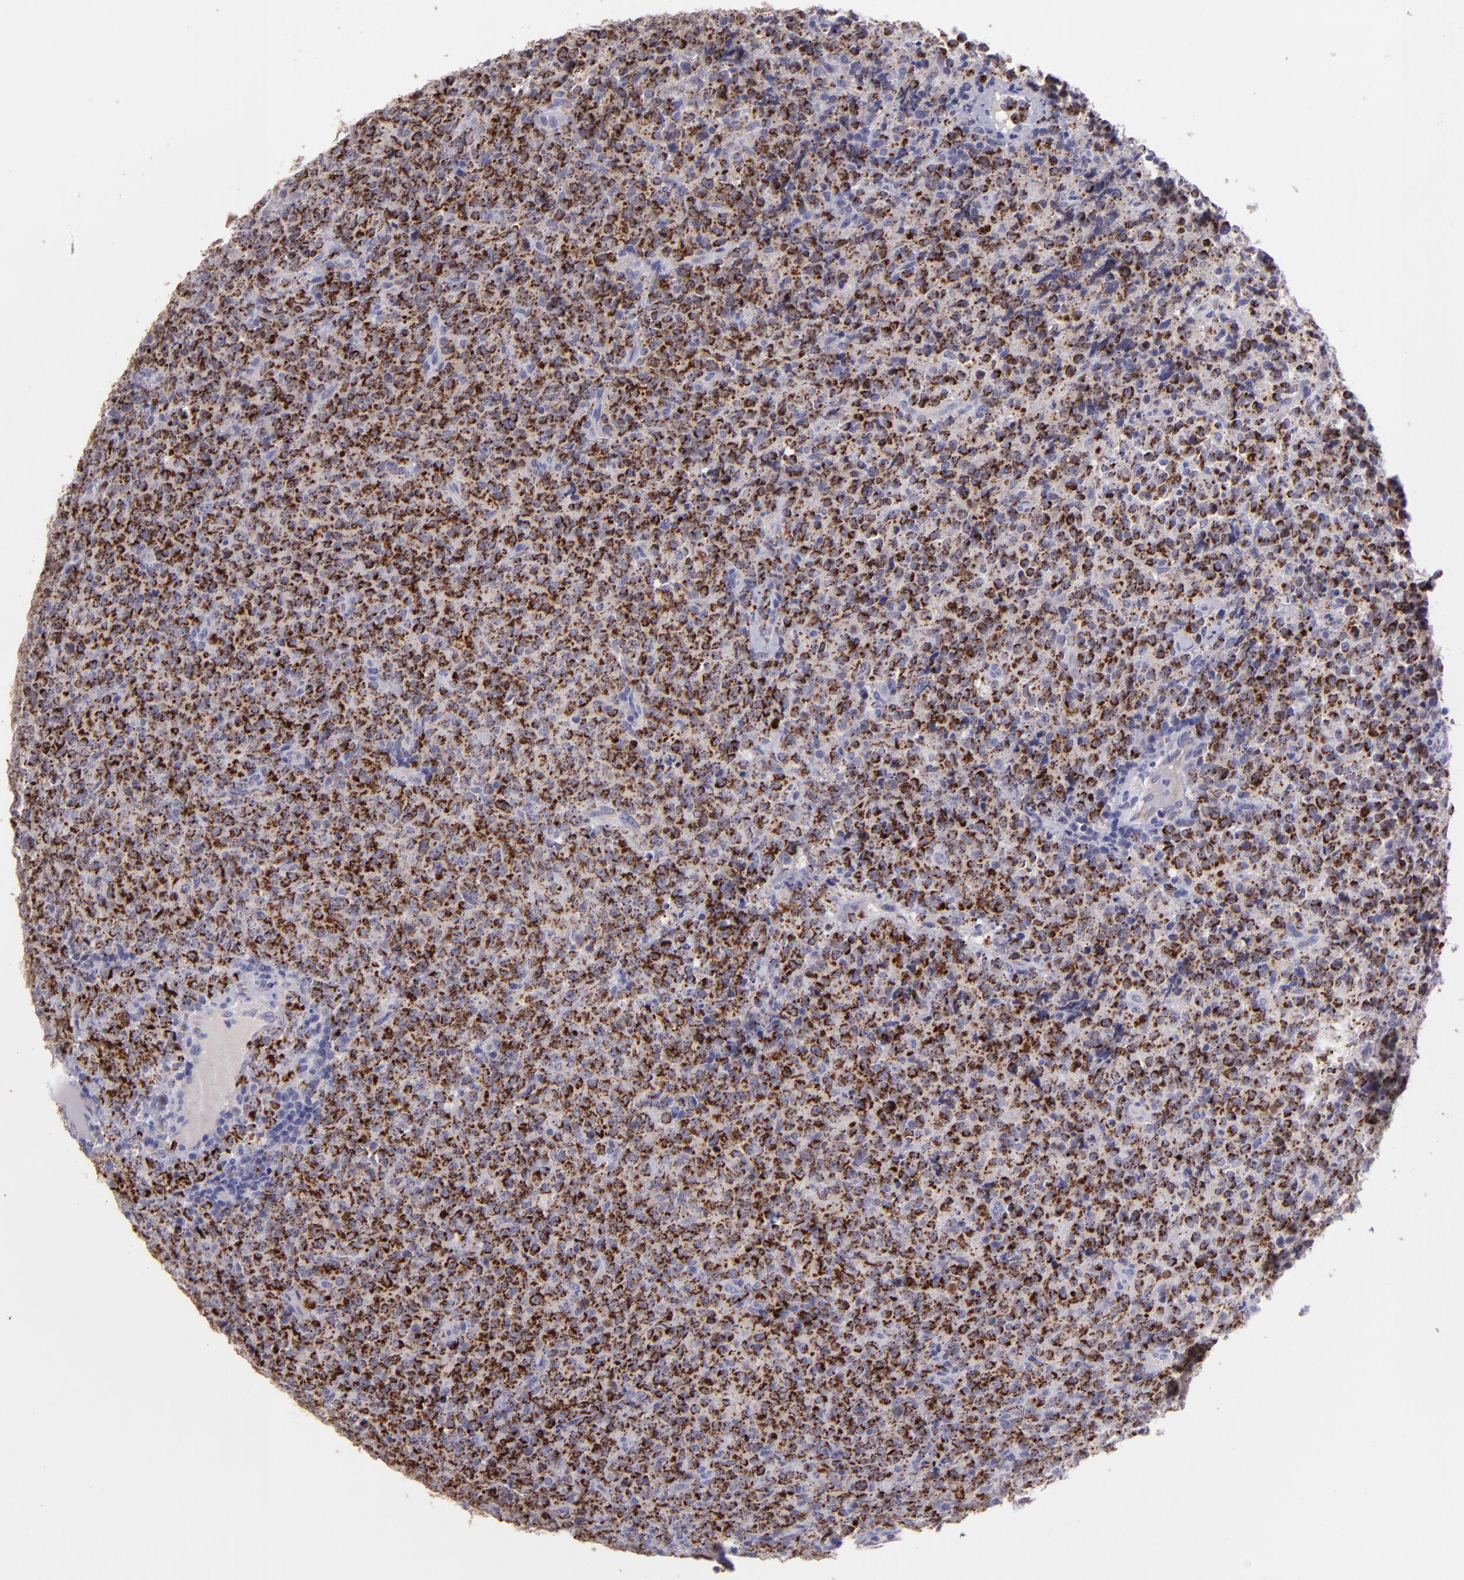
{"staining": {"intensity": "strong", "quantity": ">75%", "location": "cytoplasmic/membranous"}, "tissue": "lymphoma", "cell_type": "Tumor cells", "image_type": "cancer", "snomed": [{"axis": "morphology", "description": "Malignant lymphoma, non-Hodgkin's type, High grade"}, {"axis": "topography", "description": "Tonsil"}], "caption": "A high amount of strong cytoplasmic/membranous staining is appreciated in approximately >75% of tumor cells in malignant lymphoma, non-Hodgkin's type (high-grade) tissue.", "gene": "HSPD1", "patient": {"sex": "female", "age": 36}}